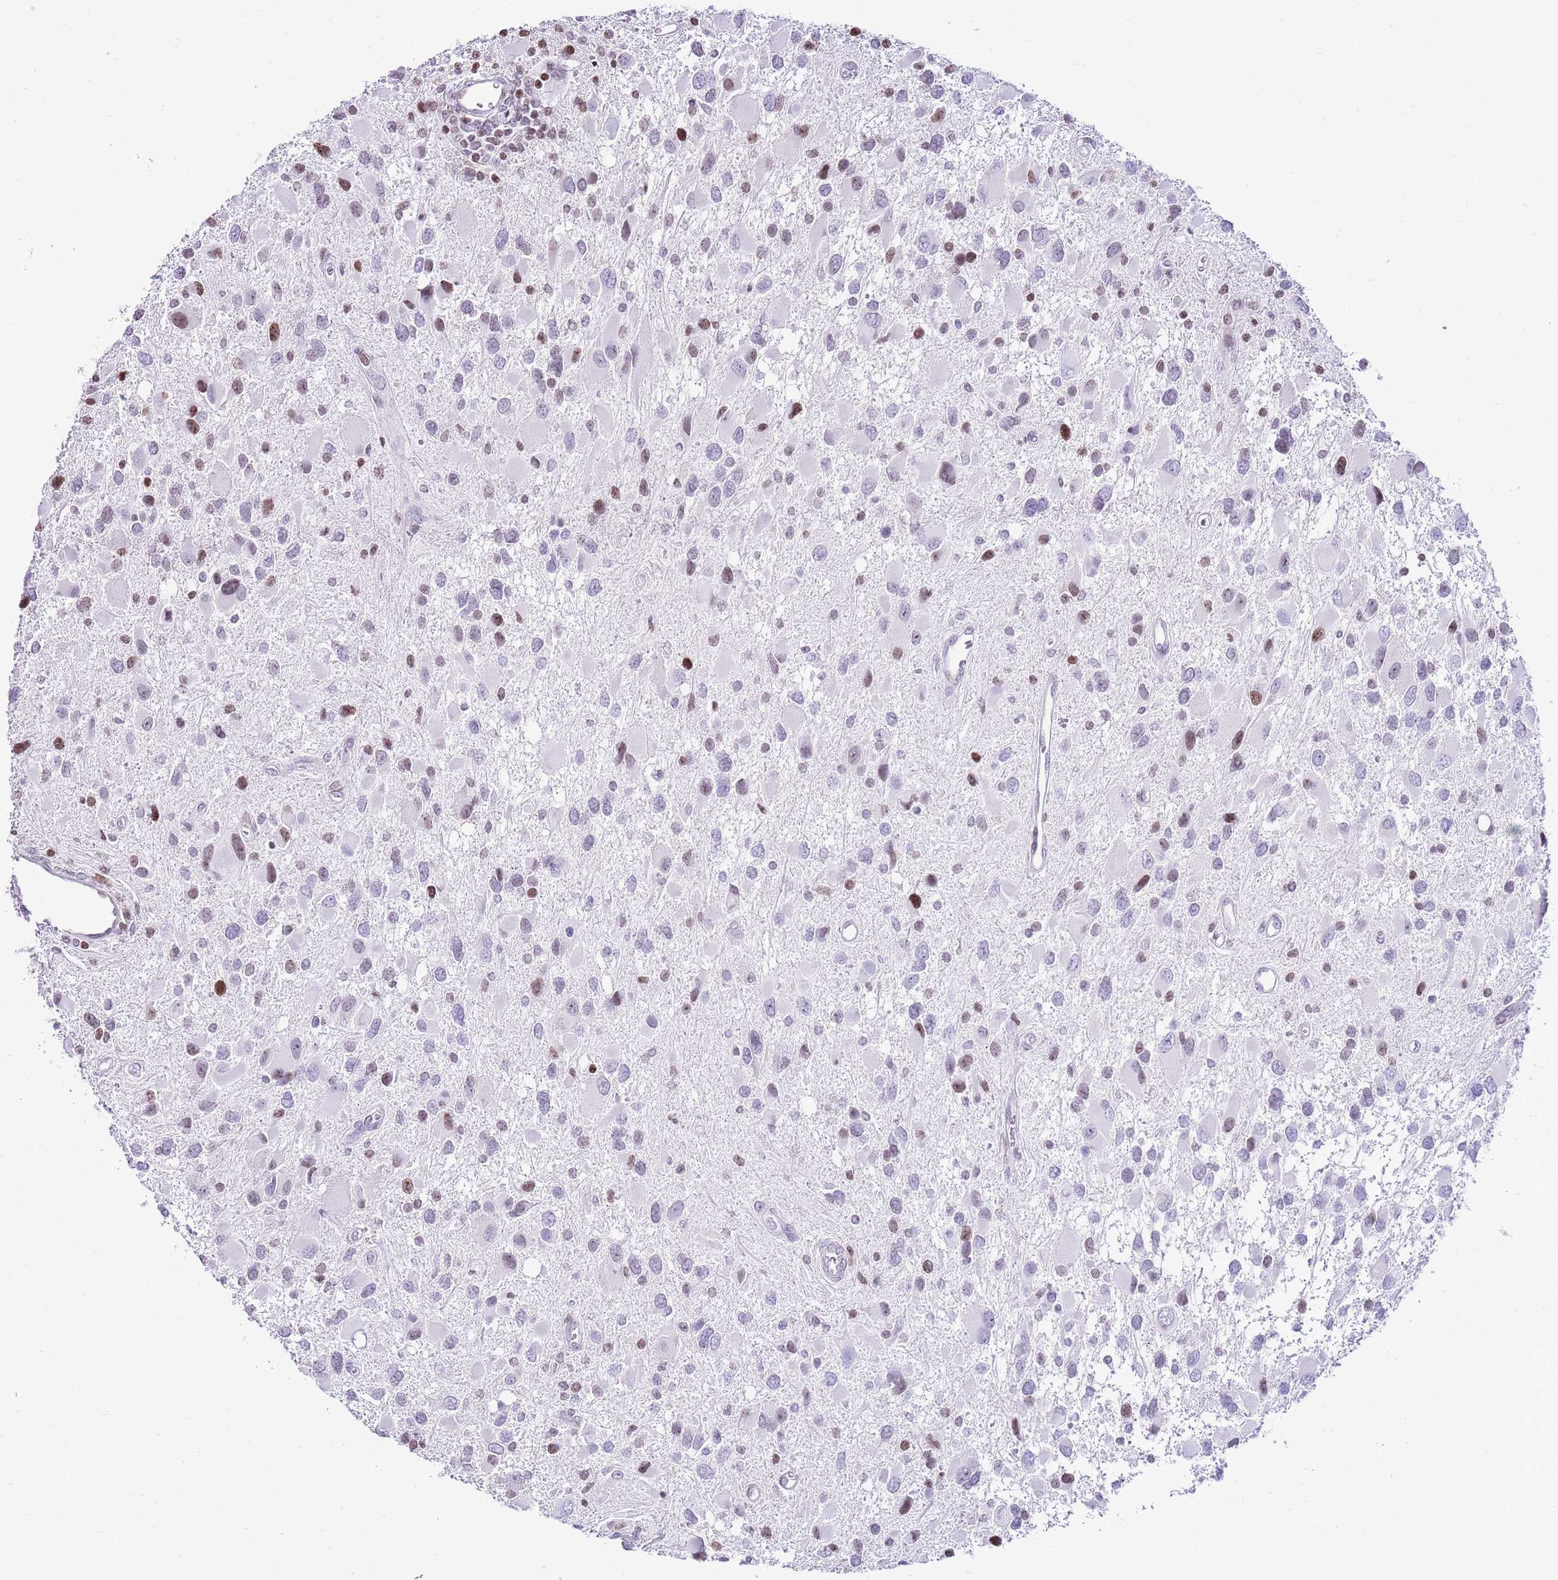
{"staining": {"intensity": "moderate", "quantity": "<25%", "location": "nuclear"}, "tissue": "glioma", "cell_type": "Tumor cells", "image_type": "cancer", "snomed": [{"axis": "morphology", "description": "Glioma, malignant, High grade"}, {"axis": "topography", "description": "Brain"}], "caption": "There is low levels of moderate nuclear positivity in tumor cells of glioma, as demonstrated by immunohistochemical staining (brown color).", "gene": "PRR15", "patient": {"sex": "male", "age": 53}}